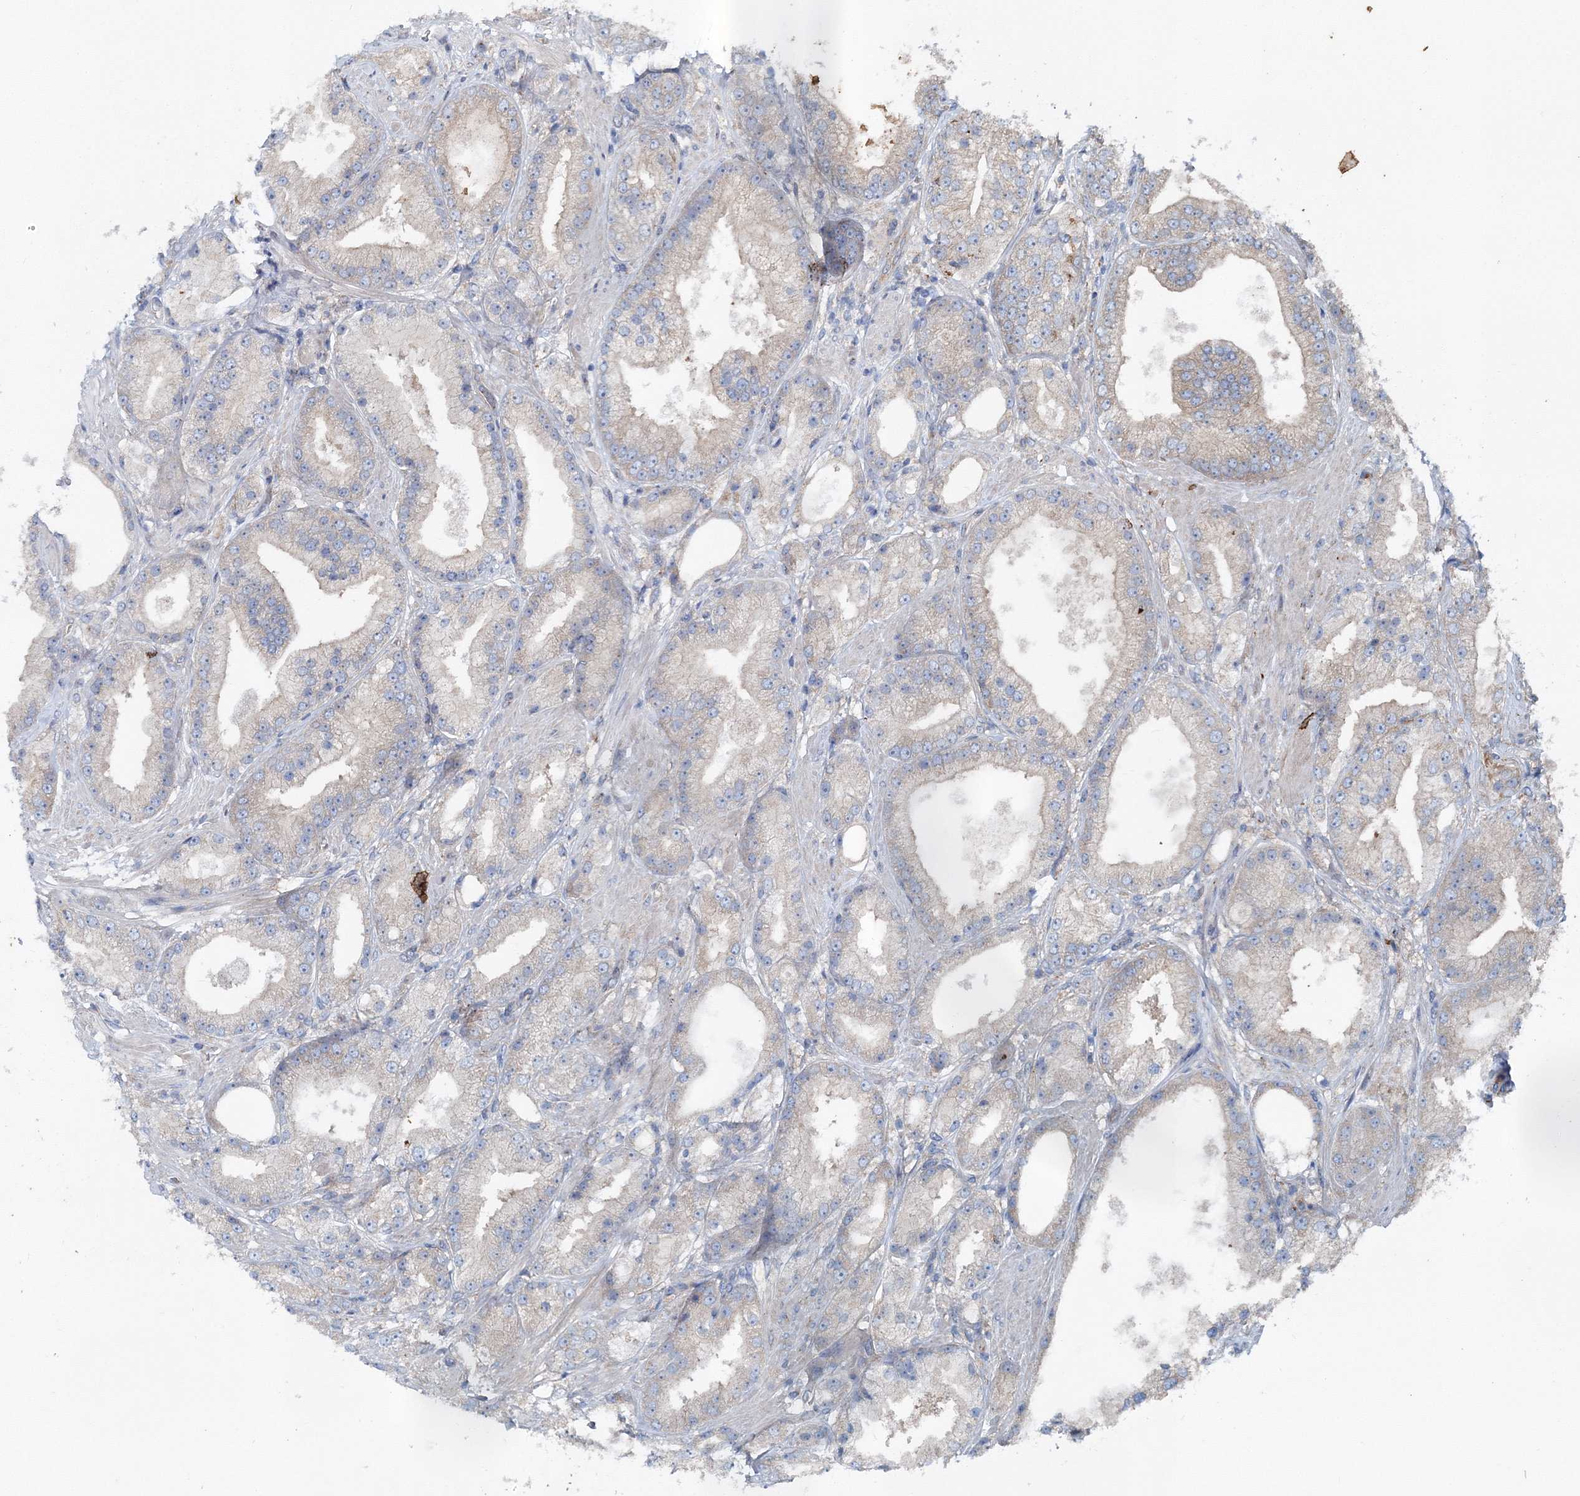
{"staining": {"intensity": "weak", "quantity": "<25%", "location": "cytoplasmic/membranous"}, "tissue": "prostate cancer", "cell_type": "Tumor cells", "image_type": "cancer", "snomed": [{"axis": "morphology", "description": "Adenocarcinoma, Low grade"}, {"axis": "topography", "description": "Prostate"}], "caption": "This is an immunohistochemistry (IHC) histopathology image of low-grade adenocarcinoma (prostate). There is no expression in tumor cells.", "gene": "MPHOSPH9", "patient": {"sex": "male", "age": 67}}